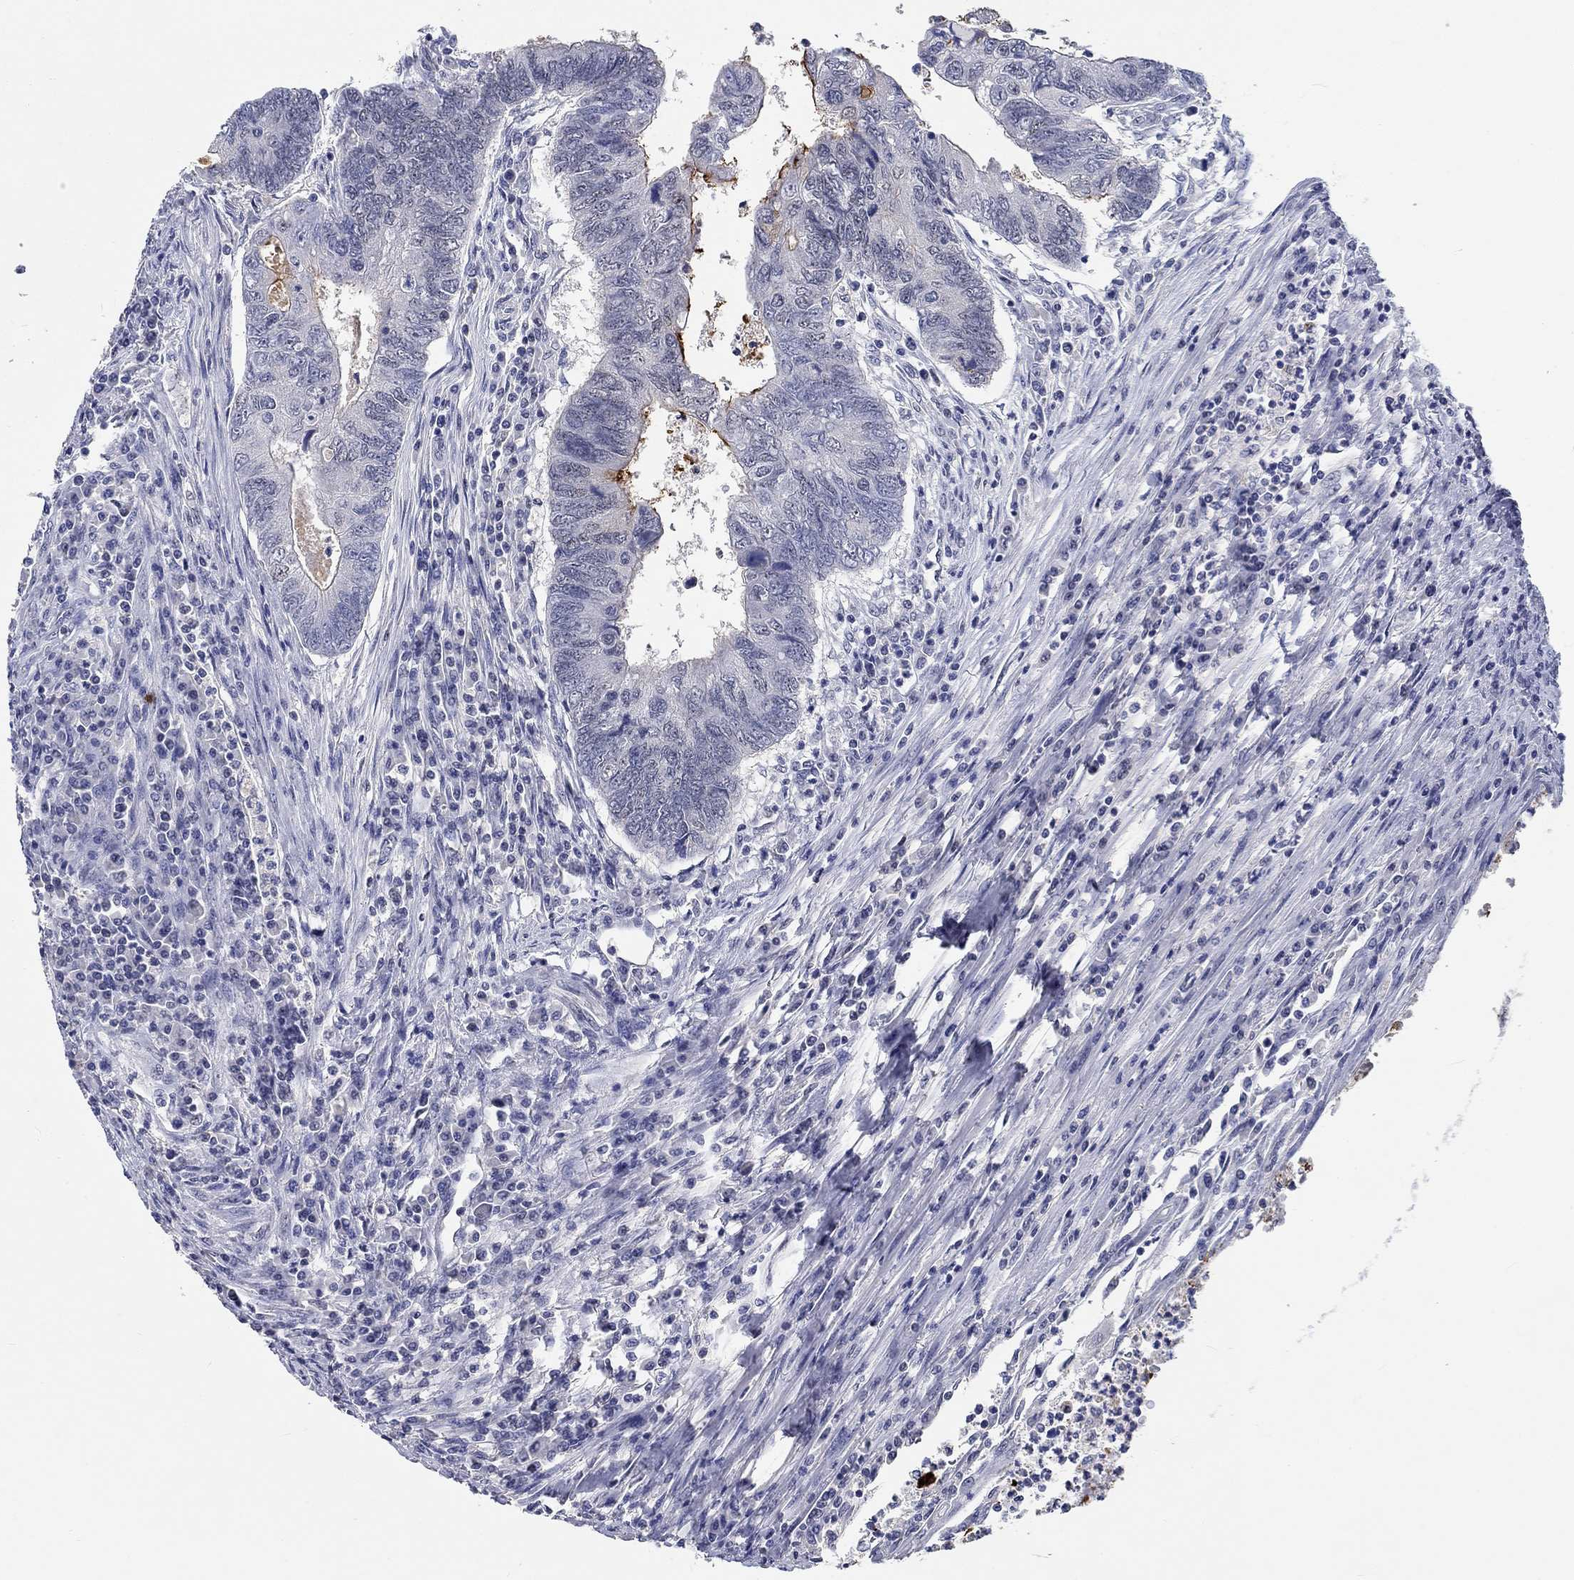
{"staining": {"intensity": "strong", "quantity": "<25%", "location": "cytoplasmic/membranous"}, "tissue": "colorectal cancer", "cell_type": "Tumor cells", "image_type": "cancer", "snomed": [{"axis": "morphology", "description": "Adenocarcinoma, NOS"}, {"axis": "topography", "description": "Colon"}], "caption": "Colorectal cancer tissue demonstrates strong cytoplasmic/membranous expression in about <25% of tumor cells", "gene": "GRIN1", "patient": {"sex": "female", "age": 67}}